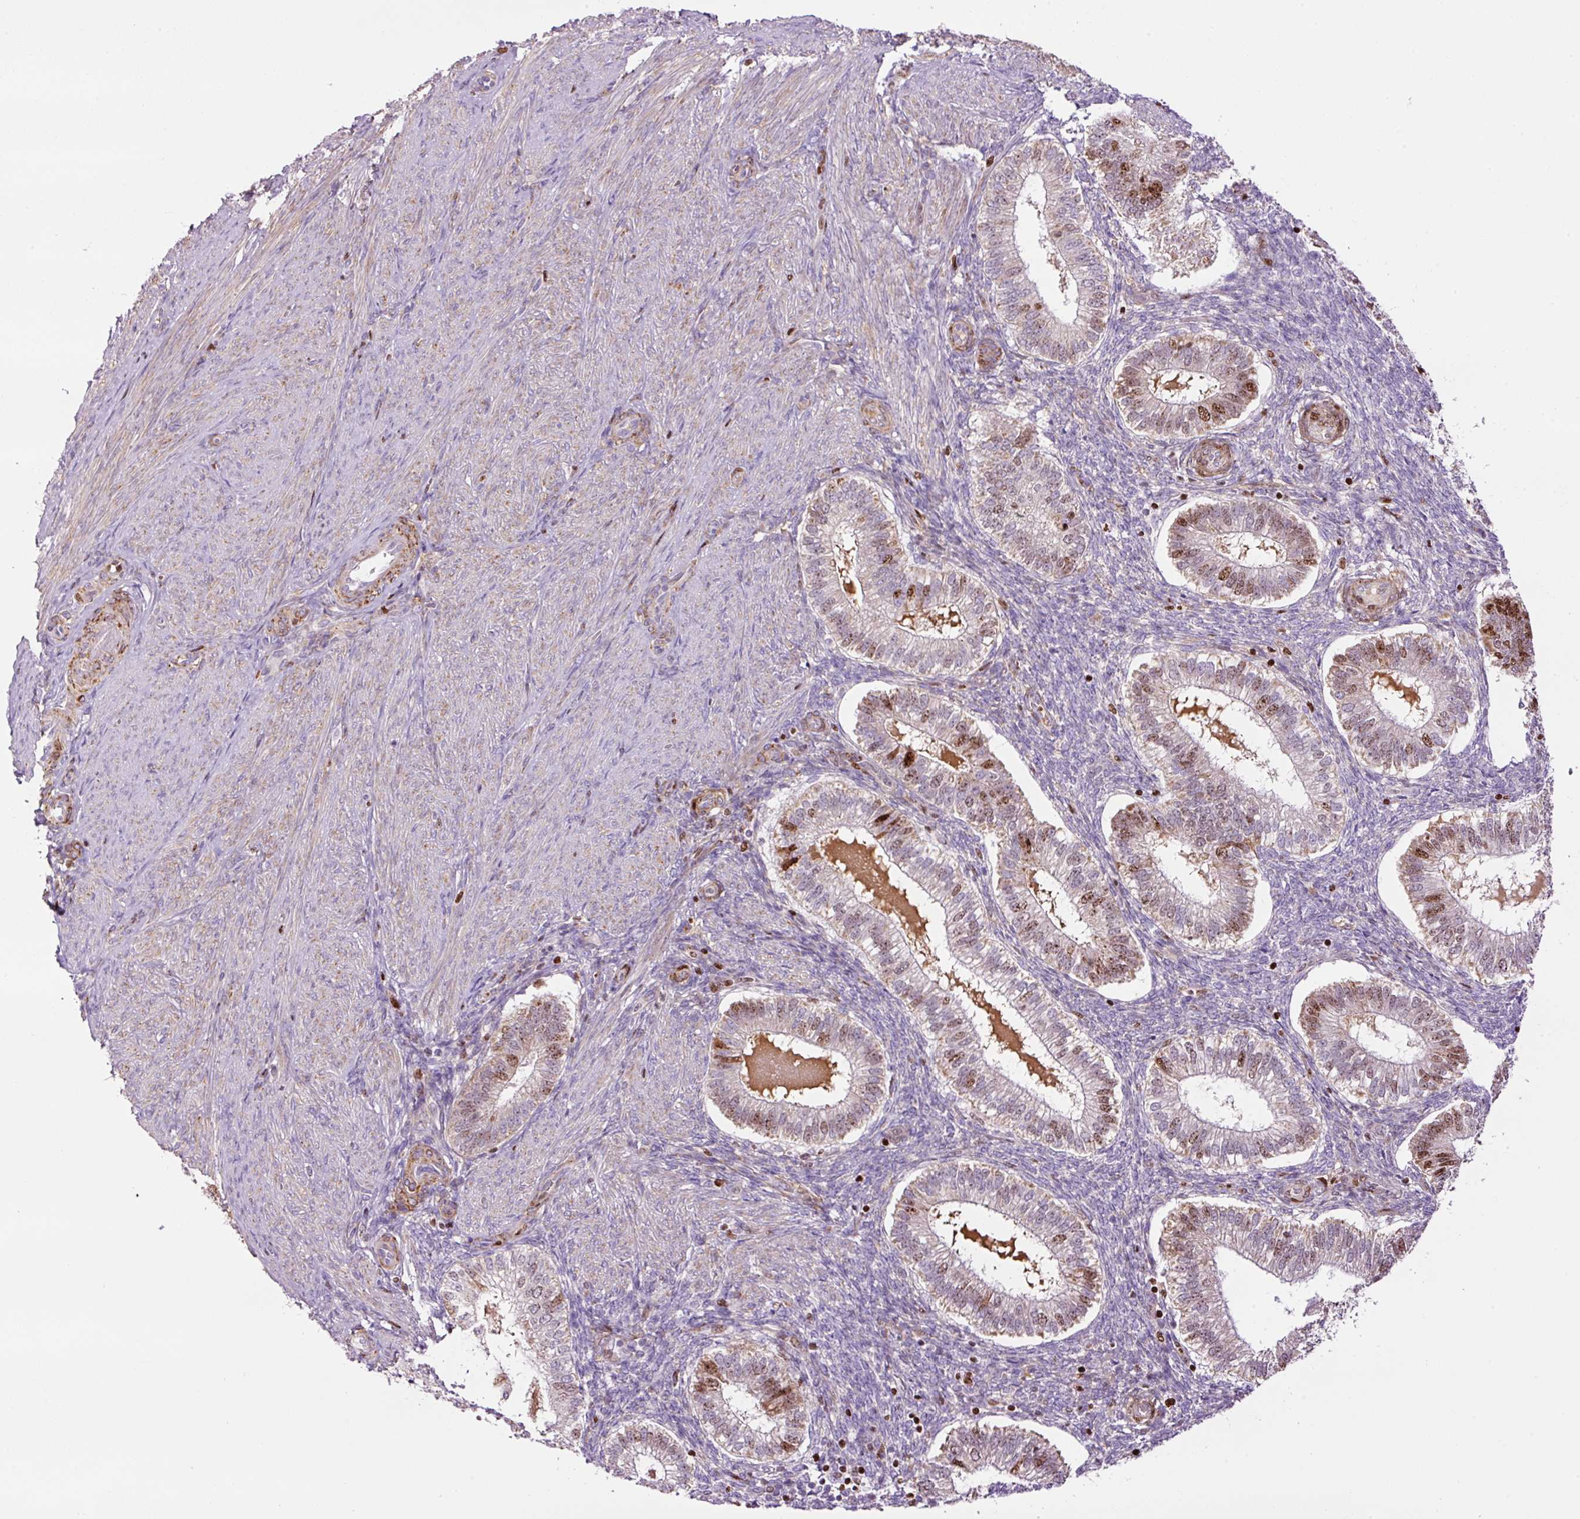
{"staining": {"intensity": "negative", "quantity": "none", "location": "none"}, "tissue": "endometrium", "cell_type": "Cells in endometrial stroma", "image_type": "normal", "snomed": [{"axis": "morphology", "description": "Normal tissue, NOS"}, {"axis": "topography", "description": "Endometrium"}], "caption": "Cells in endometrial stroma show no significant protein expression in normal endometrium. (DAB (3,3'-diaminobenzidine) immunohistochemistry (IHC) with hematoxylin counter stain).", "gene": "TMEM8B", "patient": {"sex": "female", "age": 25}}